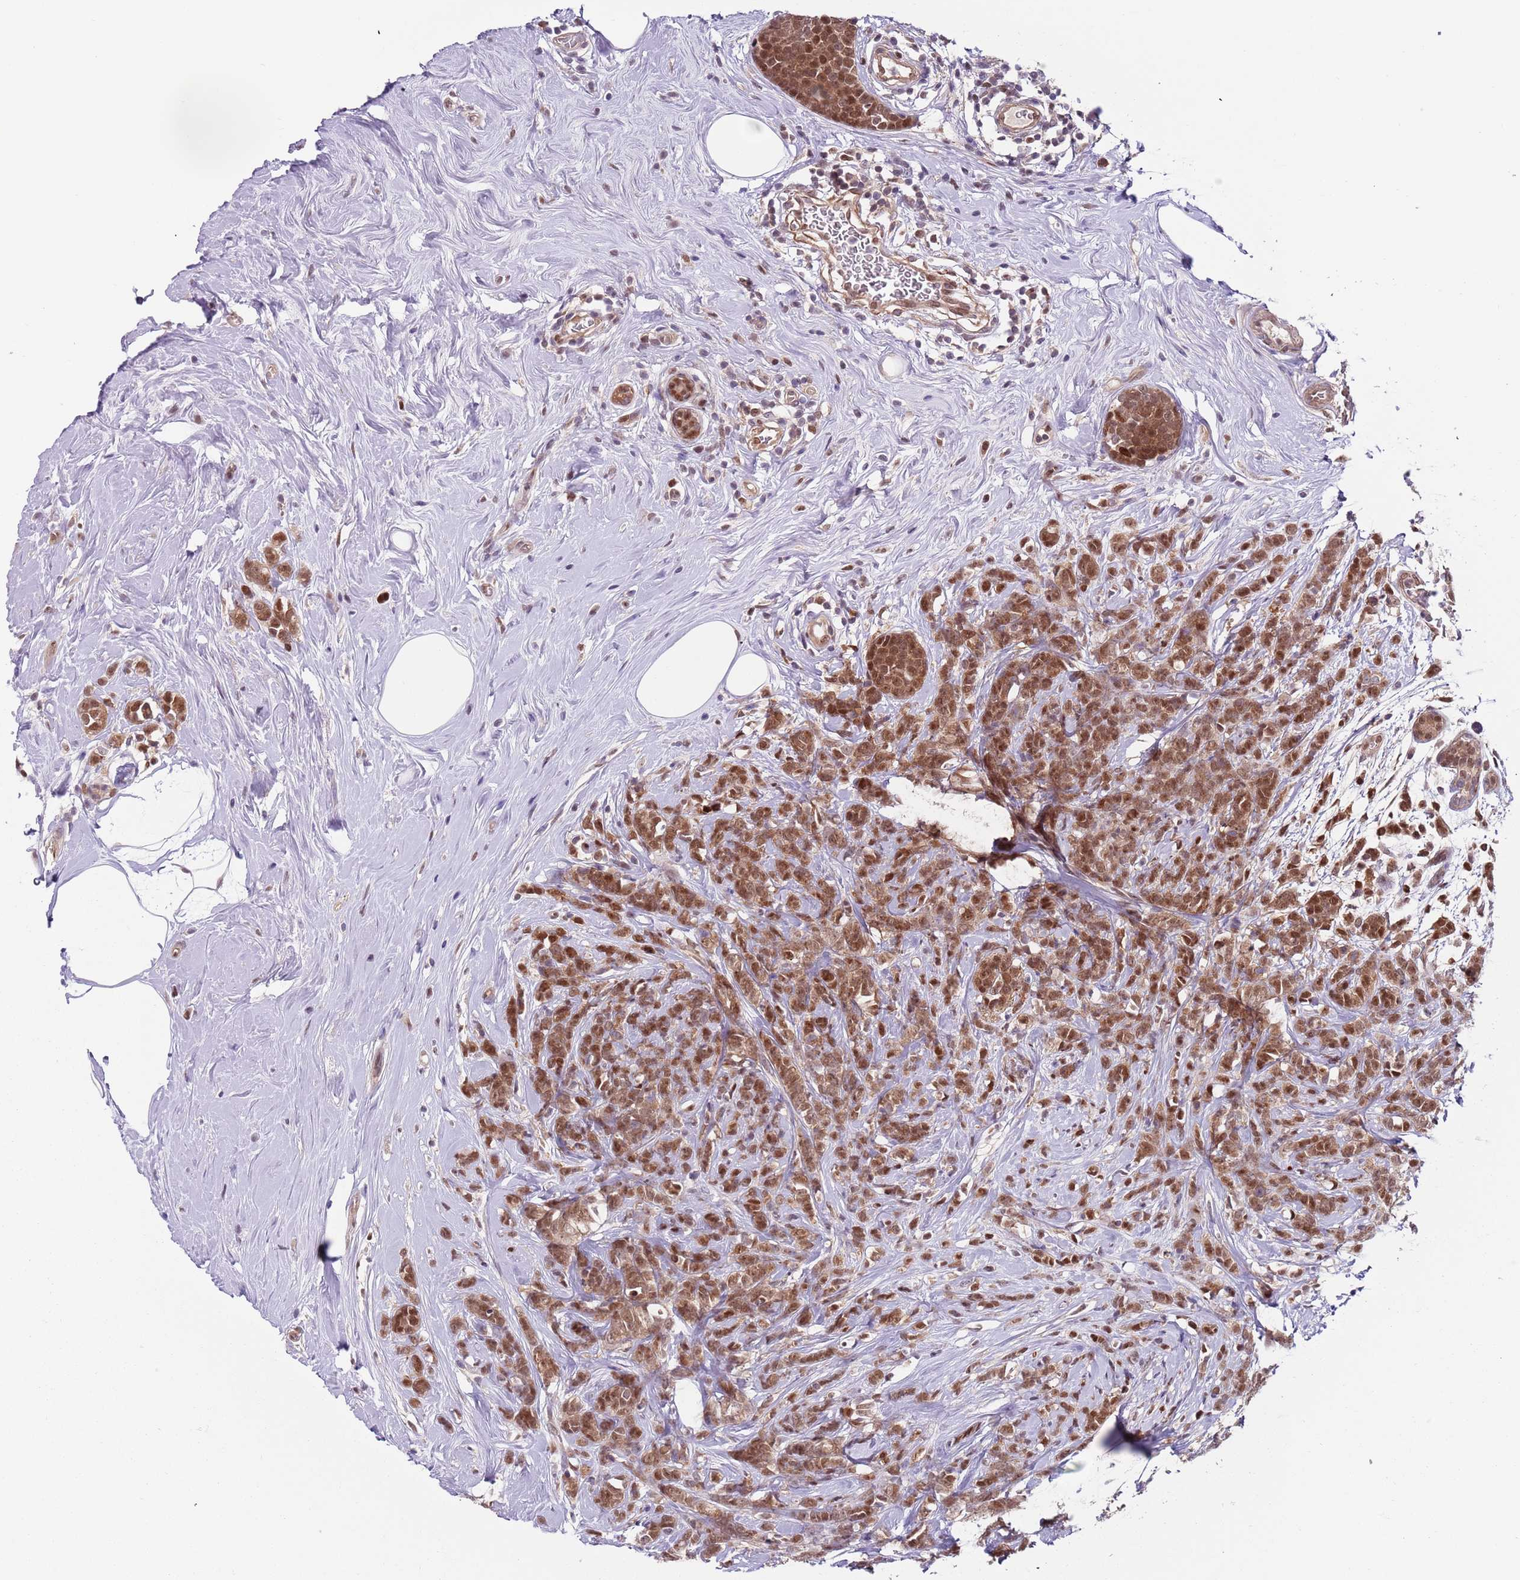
{"staining": {"intensity": "moderate", "quantity": ">75%", "location": "cytoplasmic/membranous,nuclear"}, "tissue": "breast cancer", "cell_type": "Tumor cells", "image_type": "cancer", "snomed": [{"axis": "morphology", "description": "Lobular carcinoma"}, {"axis": "topography", "description": "Breast"}], "caption": "Breast lobular carcinoma stained with a brown dye reveals moderate cytoplasmic/membranous and nuclear positive staining in approximately >75% of tumor cells.", "gene": "RMND5B", "patient": {"sex": "female", "age": 58}}